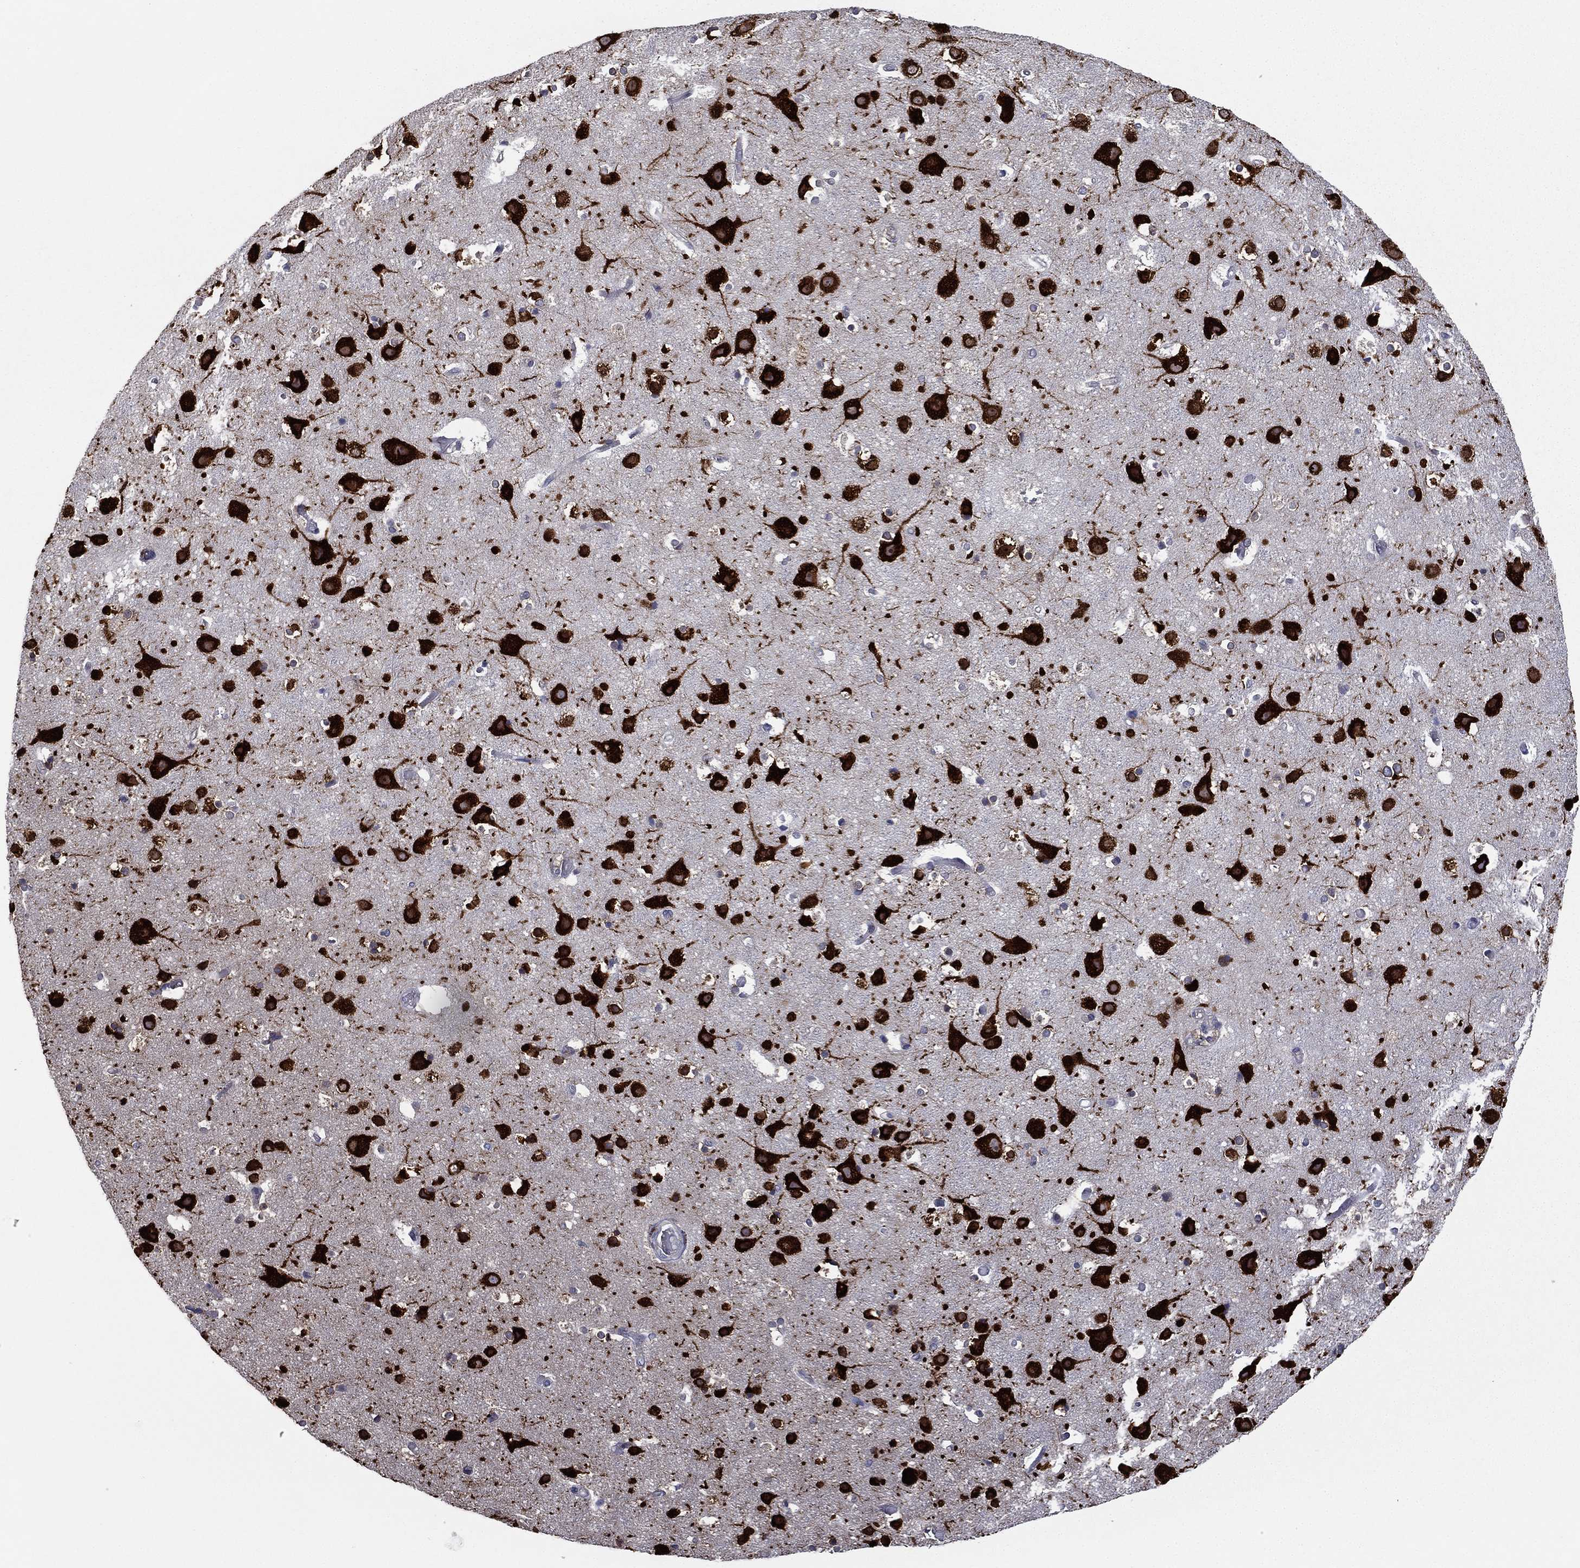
{"staining": {"intensity": "negative", "quantity": "none", "location": "none"}, "tissue": "cerebral cortex", "cell_type": "Endothelial cells", "image_type": "normal", "snomed": [{"axis": "morphology", "description": "Normal tissue, NOS"}, {"axis": "topography", "description": "Cerebral cortex"}], "caption": "Immunohistochemistry of normal human cerebral cortex shows no staining in endothelial cells. (Brightfield microscopy of DAB (3,3'-diaminobenzidine) immunohistochemistry (IHC) at high magnification).", "gene": "FARSA", "patient": {"sex": "female", "age": 52}}